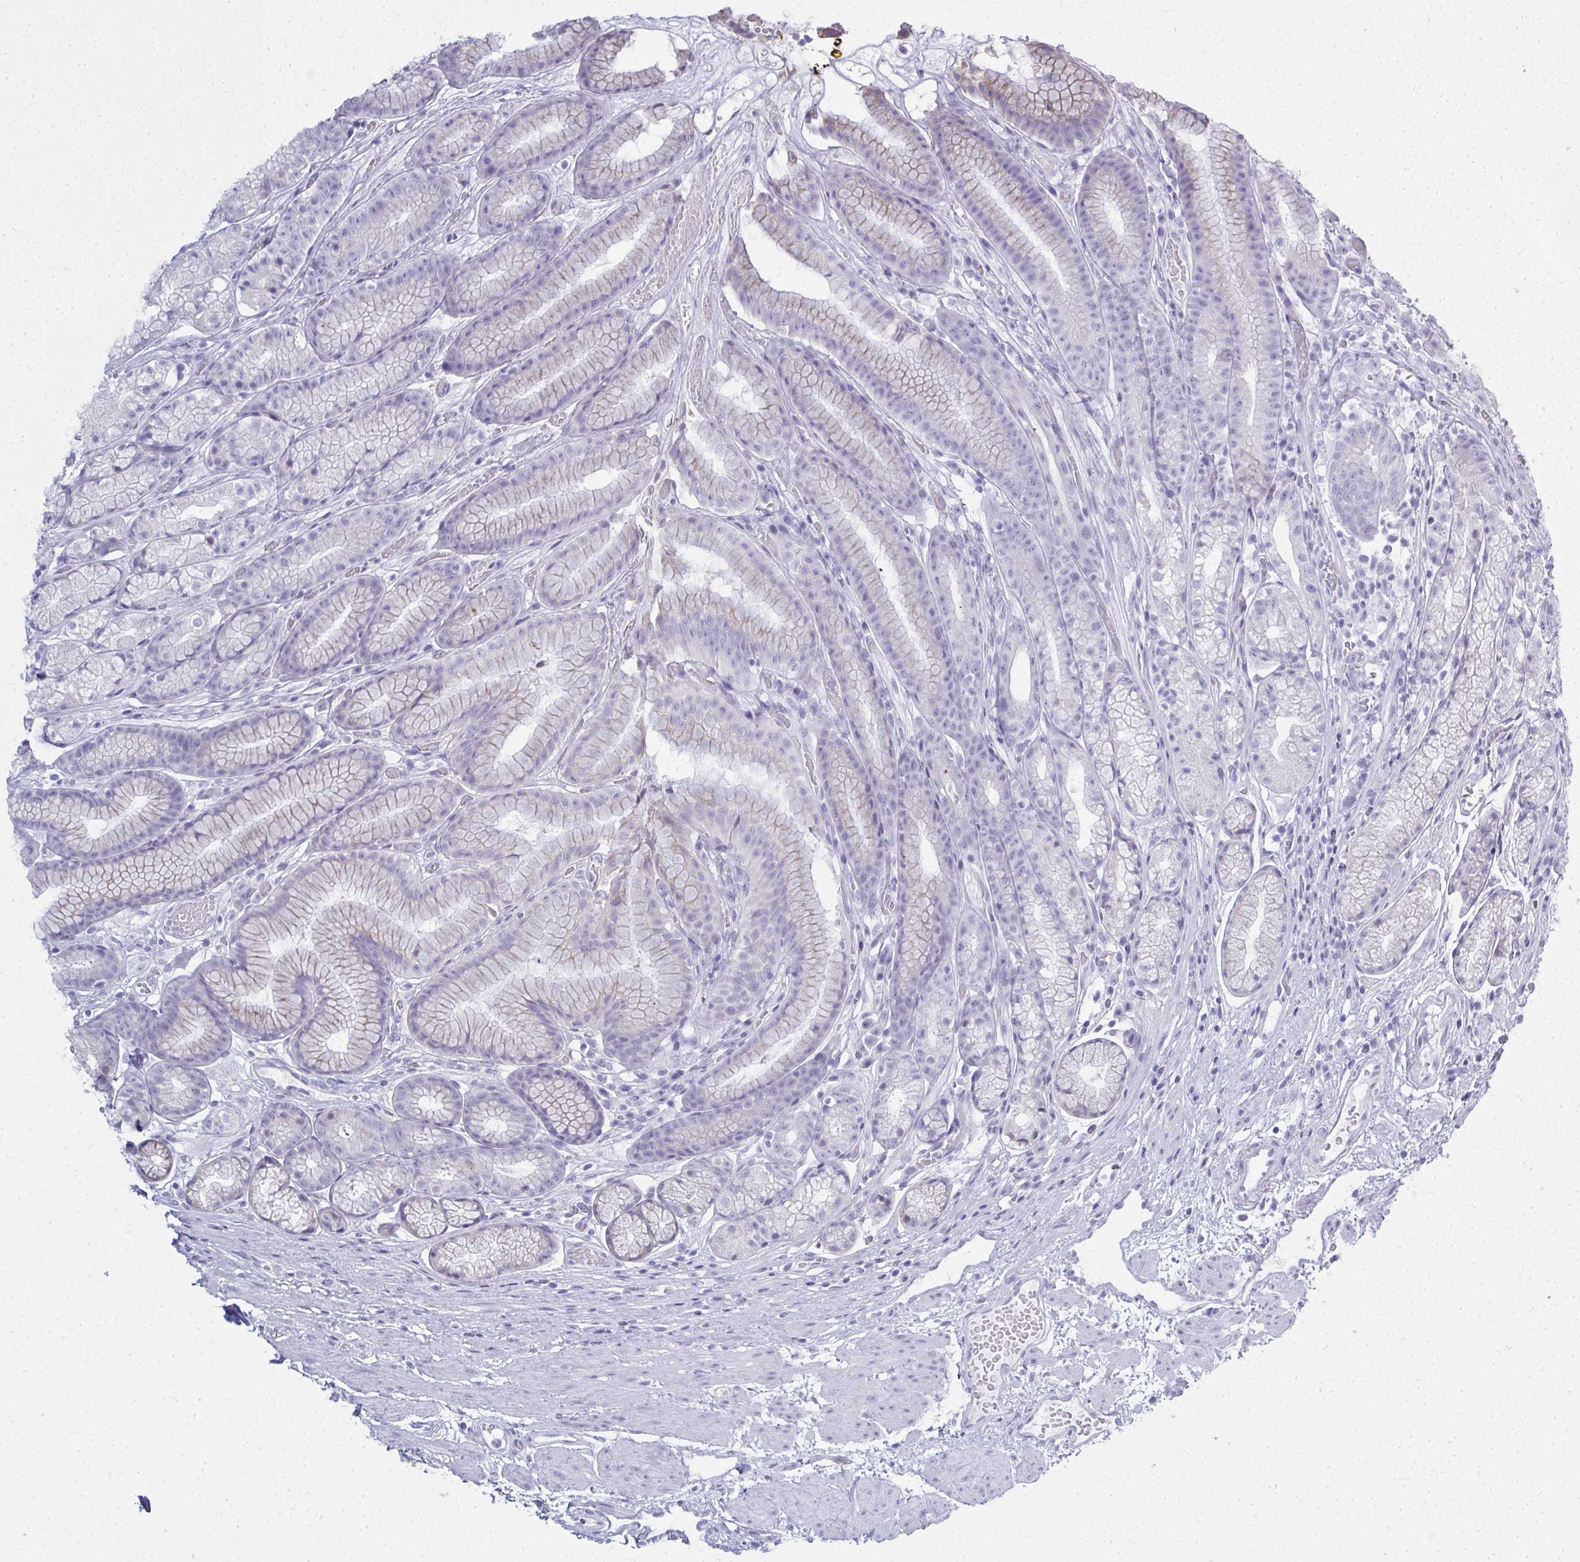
{"staining": {"intensity": "weak", "quantity": "<25%", "location": "cytoplasmic/membranous"}, "tissue": "stomach", "cell_type": "Glandular cells", "image_type": "normal", "snomed": [{"axis": "morphology", "description": "Normal tissue, NOS"}, {"axis": "topography", "description": "Smooth muscle"}, {"axis": "topography", "description": "Stomach"}], "caption": "Stomach stained for a protein using immunohistochemistry displays no staining glandular cells.", "gene": "QDPR", "patient": {"sex": "male", "age": 70}}